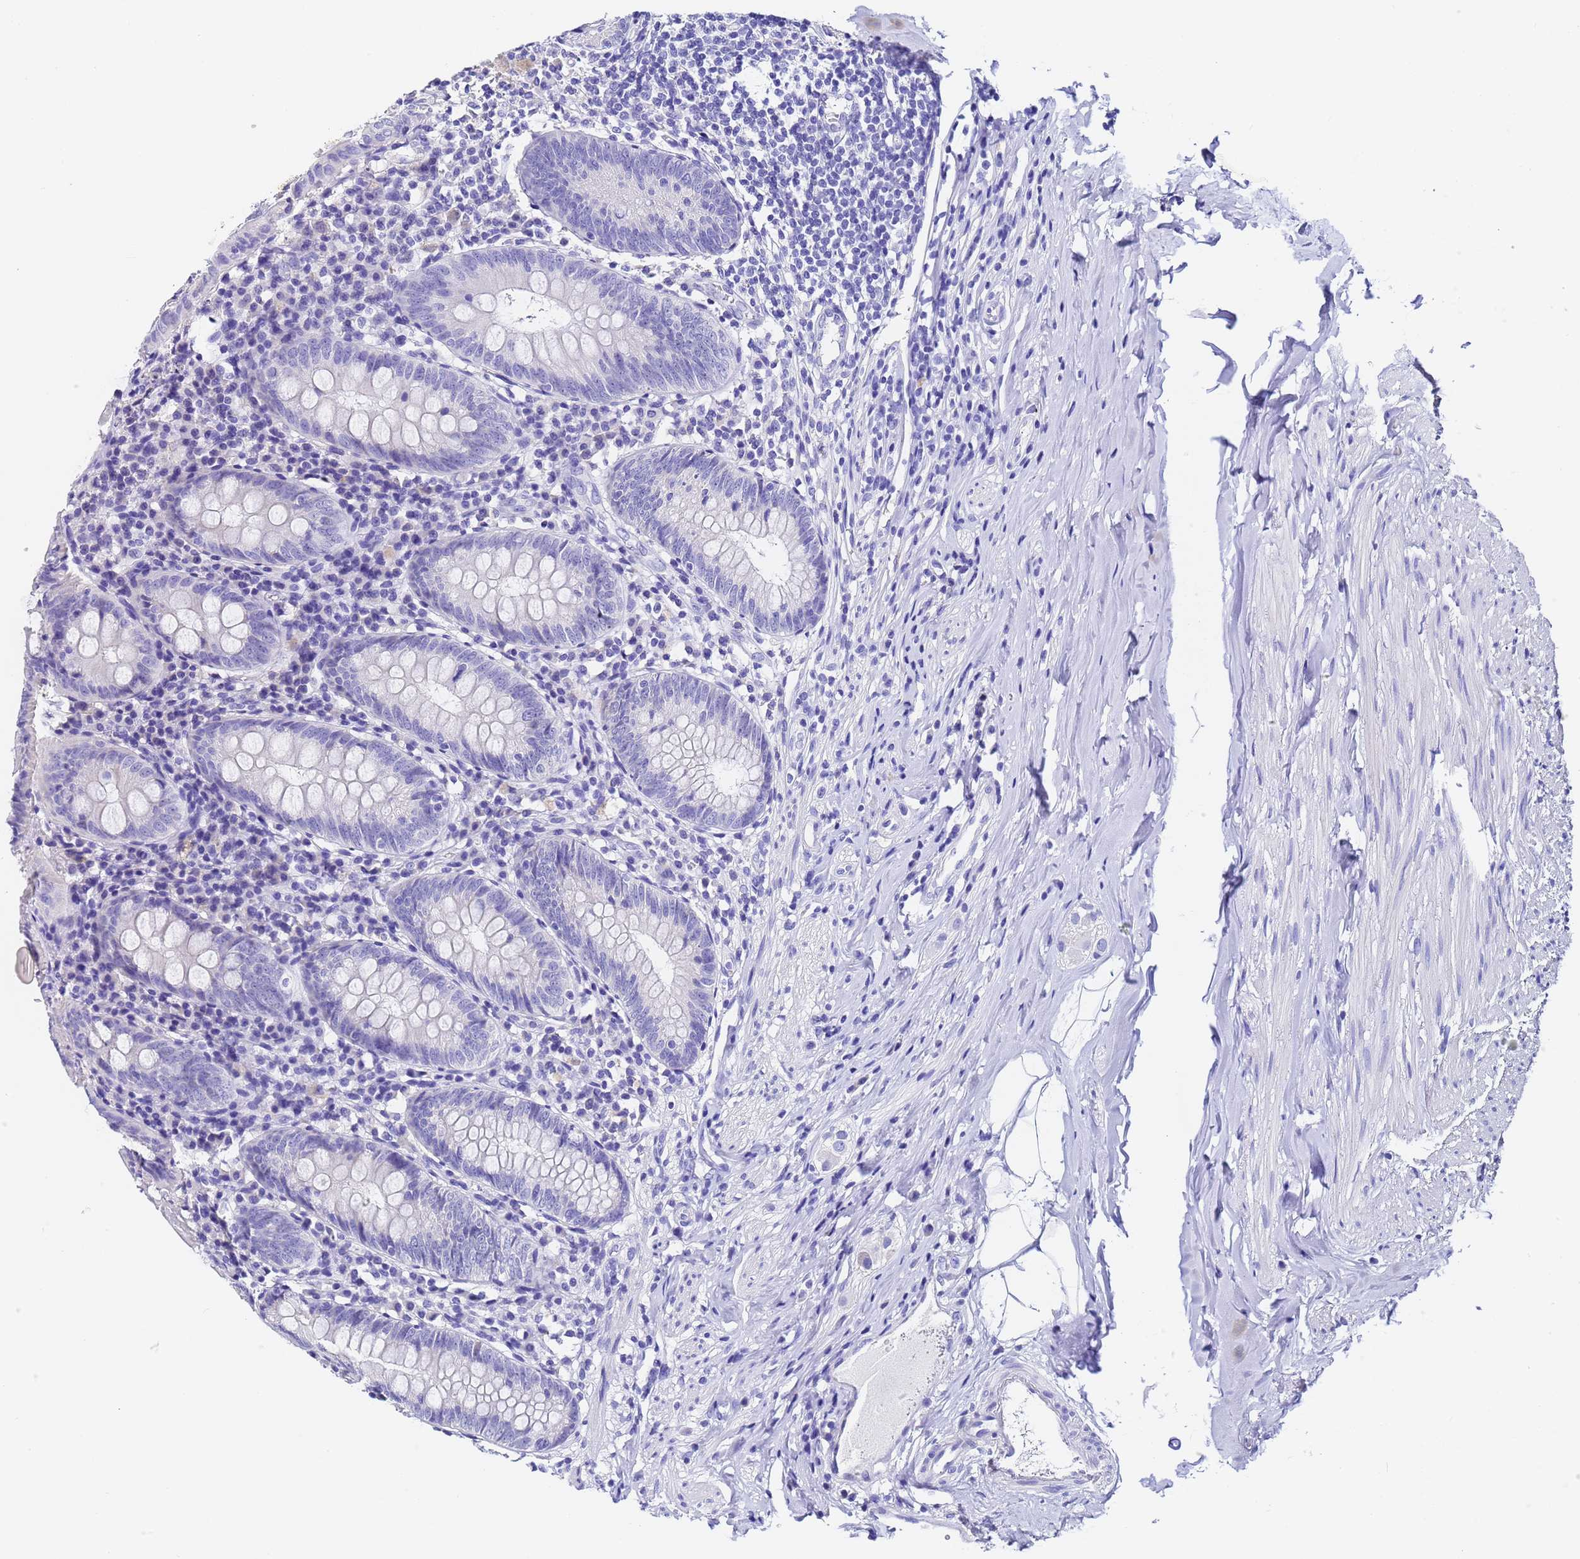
{"staining": {"intensity": "negative", "quantity": "none", "location": "none"}, "tissue": "appendix", "cell_type": "Glandular cells", "image_type": "normal", "snomed": [{"axis": "morphology", "description": "Normal tissue, NOS"}, {"axis": "topography", "description": "Appendix"}], "caption": "Appendix stained for a protein using immunohistochemistry (IHC) shows no expression glandular cells.", "gene": "GABRA1", "patient": {"sex": "female", "age": 54}}